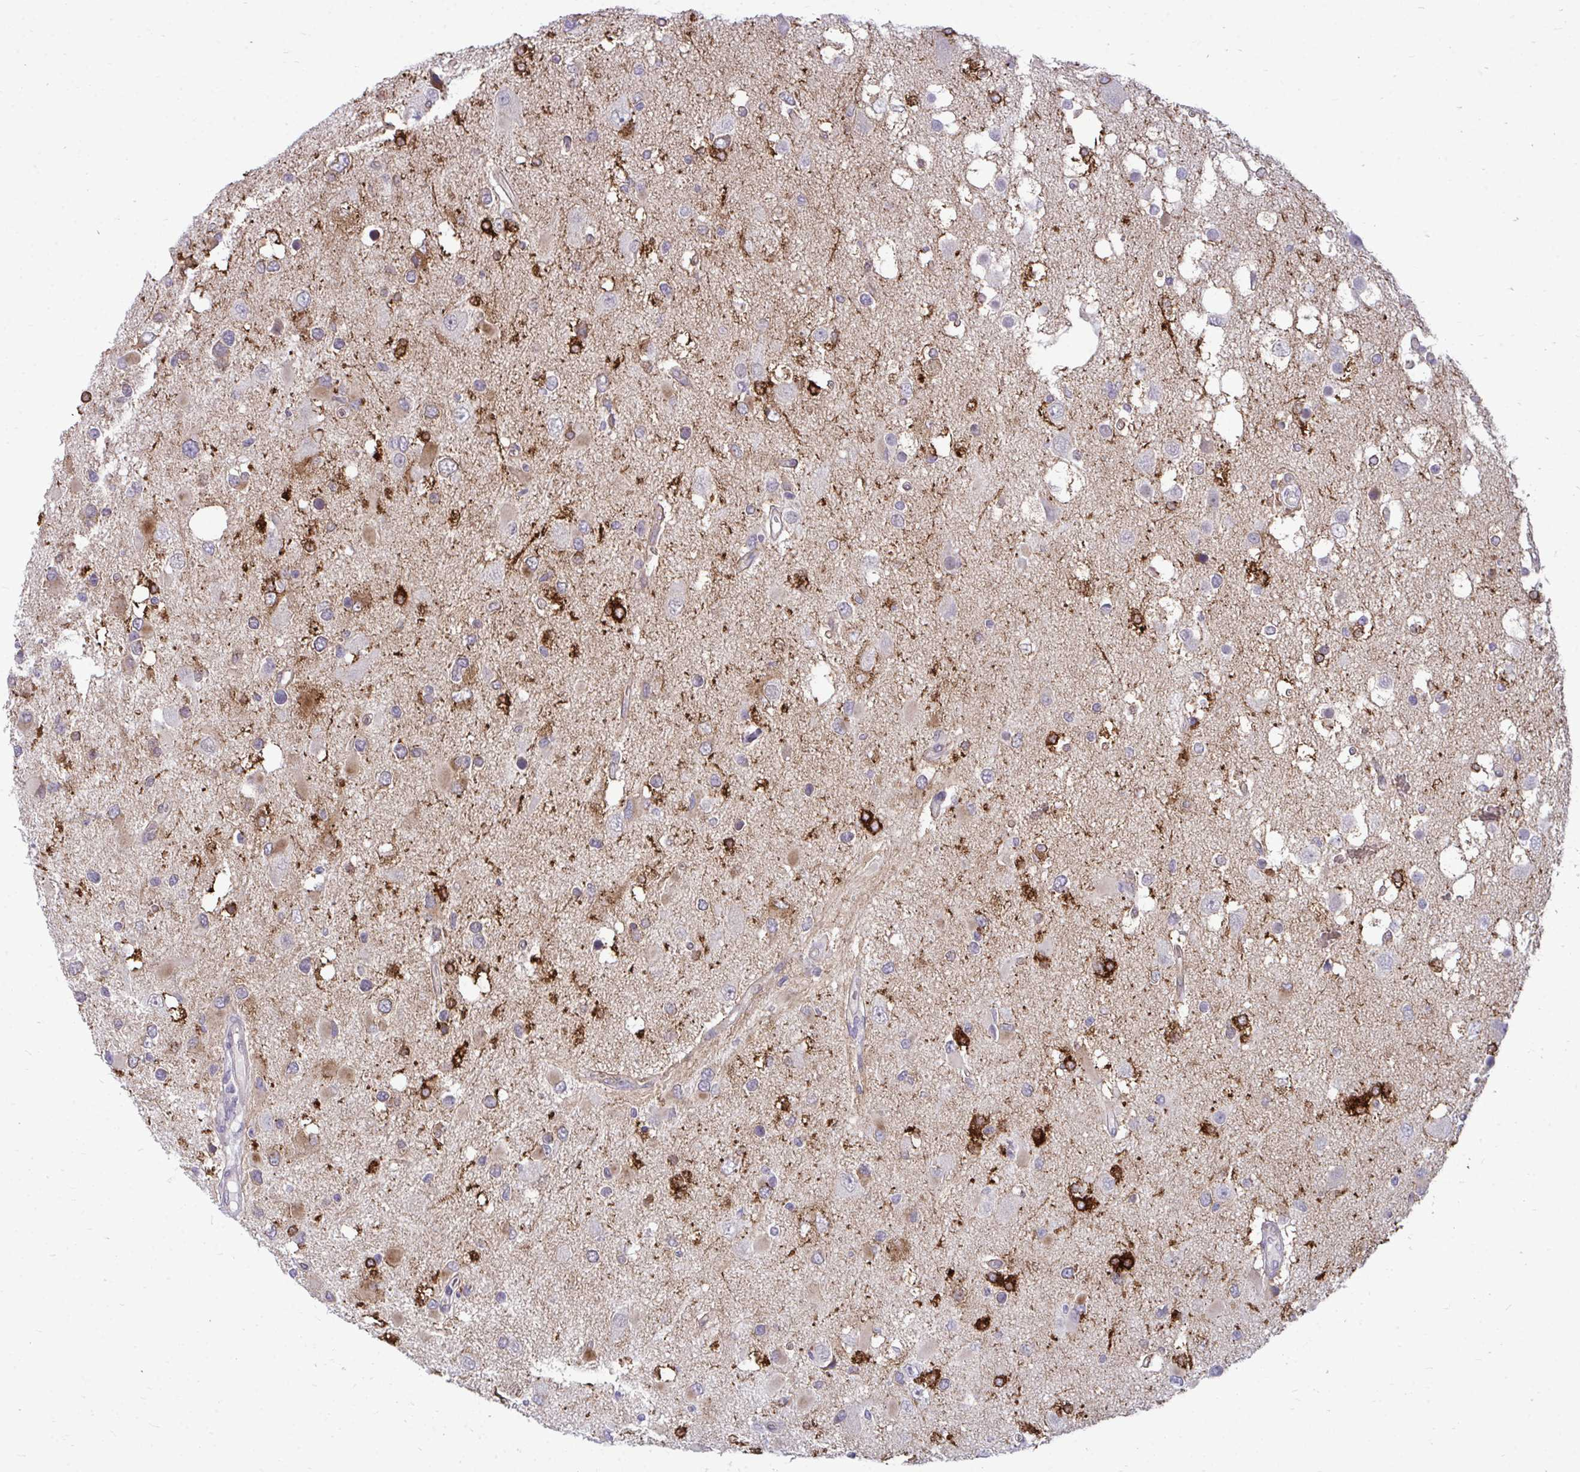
{"staining": {"intensity": "negative", "quantity": "none", "location": "none"}, "tissue": "glioma", "cell_type": "Tumor cells", "image_type": "cancer", "snomed": [{"axis": "morphology", "description": "Glioma, malignant, High grade"}, {"axis": "topography", "description": "Brain"}], "caption": "The histopathology image demonstrates no significant staining in tumor cells of malignant glioma (high-grade). Brightfield microscopy of IHC stained with DAB (3,3'-diaminobenzidine) (brown) and hematoxylin (blue), captured at high magnification.", "gene": "ACSL5", "patient": {"sex": "male", "age": 53}}